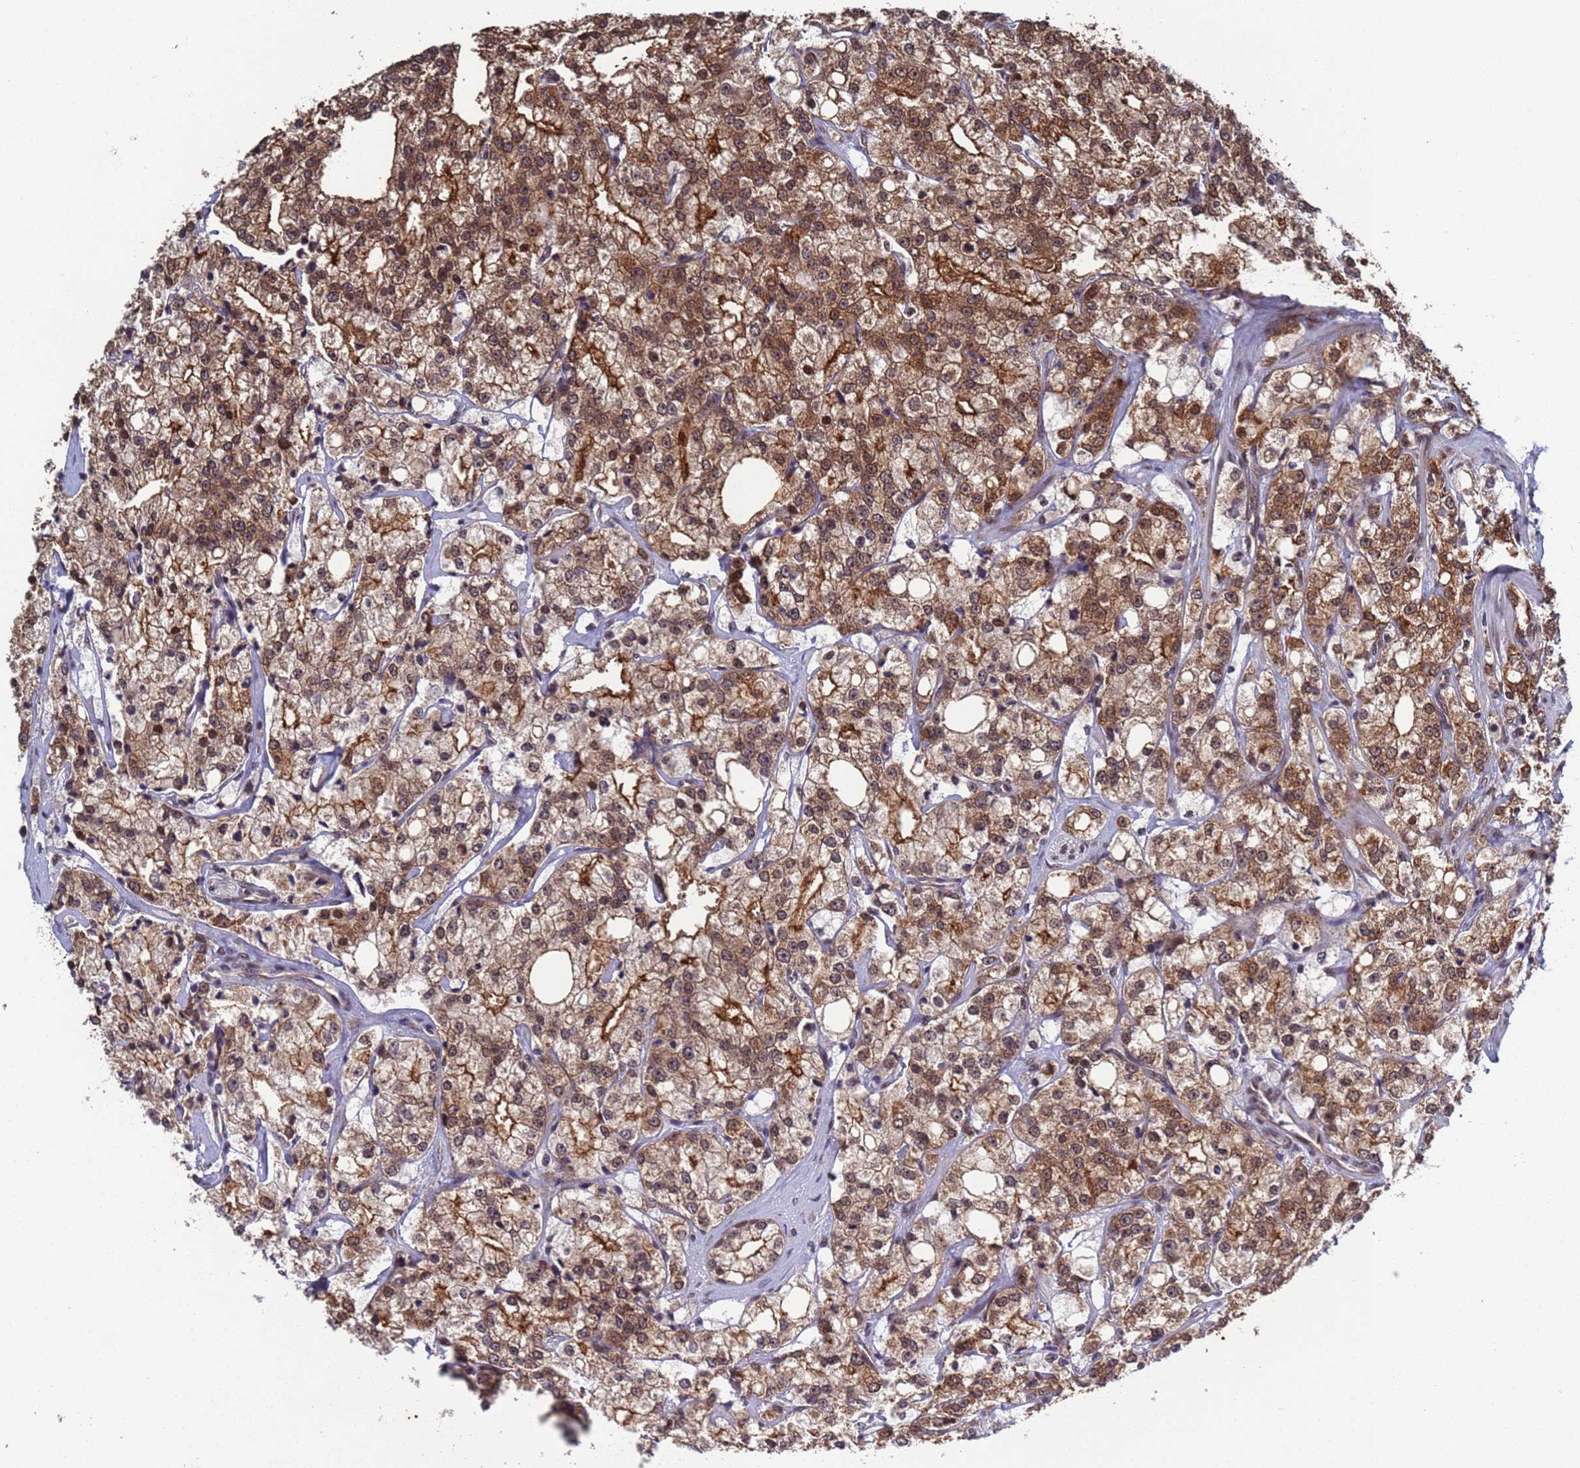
{"staining": {"intensity": "moderate", "quantity": ">75%", "location": "cytoplasmic/membranous"}, "tissue": "prostate cancer", "cell_type": "Tumor cells", "image_type": "cancer", "snomed": [{"axis": "morphology", "description": "Adenocarcinoma, High grade"}, {"axis": "topography", "description": "Prostate"}], "caption": "DAB (3,3'-diaminobenzidine) immunohistochemical staining of prostate cancer exhibits moderate cytoplasmic/membranous protein positivity in approximately >75% of tumor cells. (Stains: DAB (3,3'-diaminobenzidine) in brown, nuclei in blue, Microscopy: brightfield microscopy at high magnification).", "gene": "FUBP3", "patient": {"sex": "male", "age": 64}}